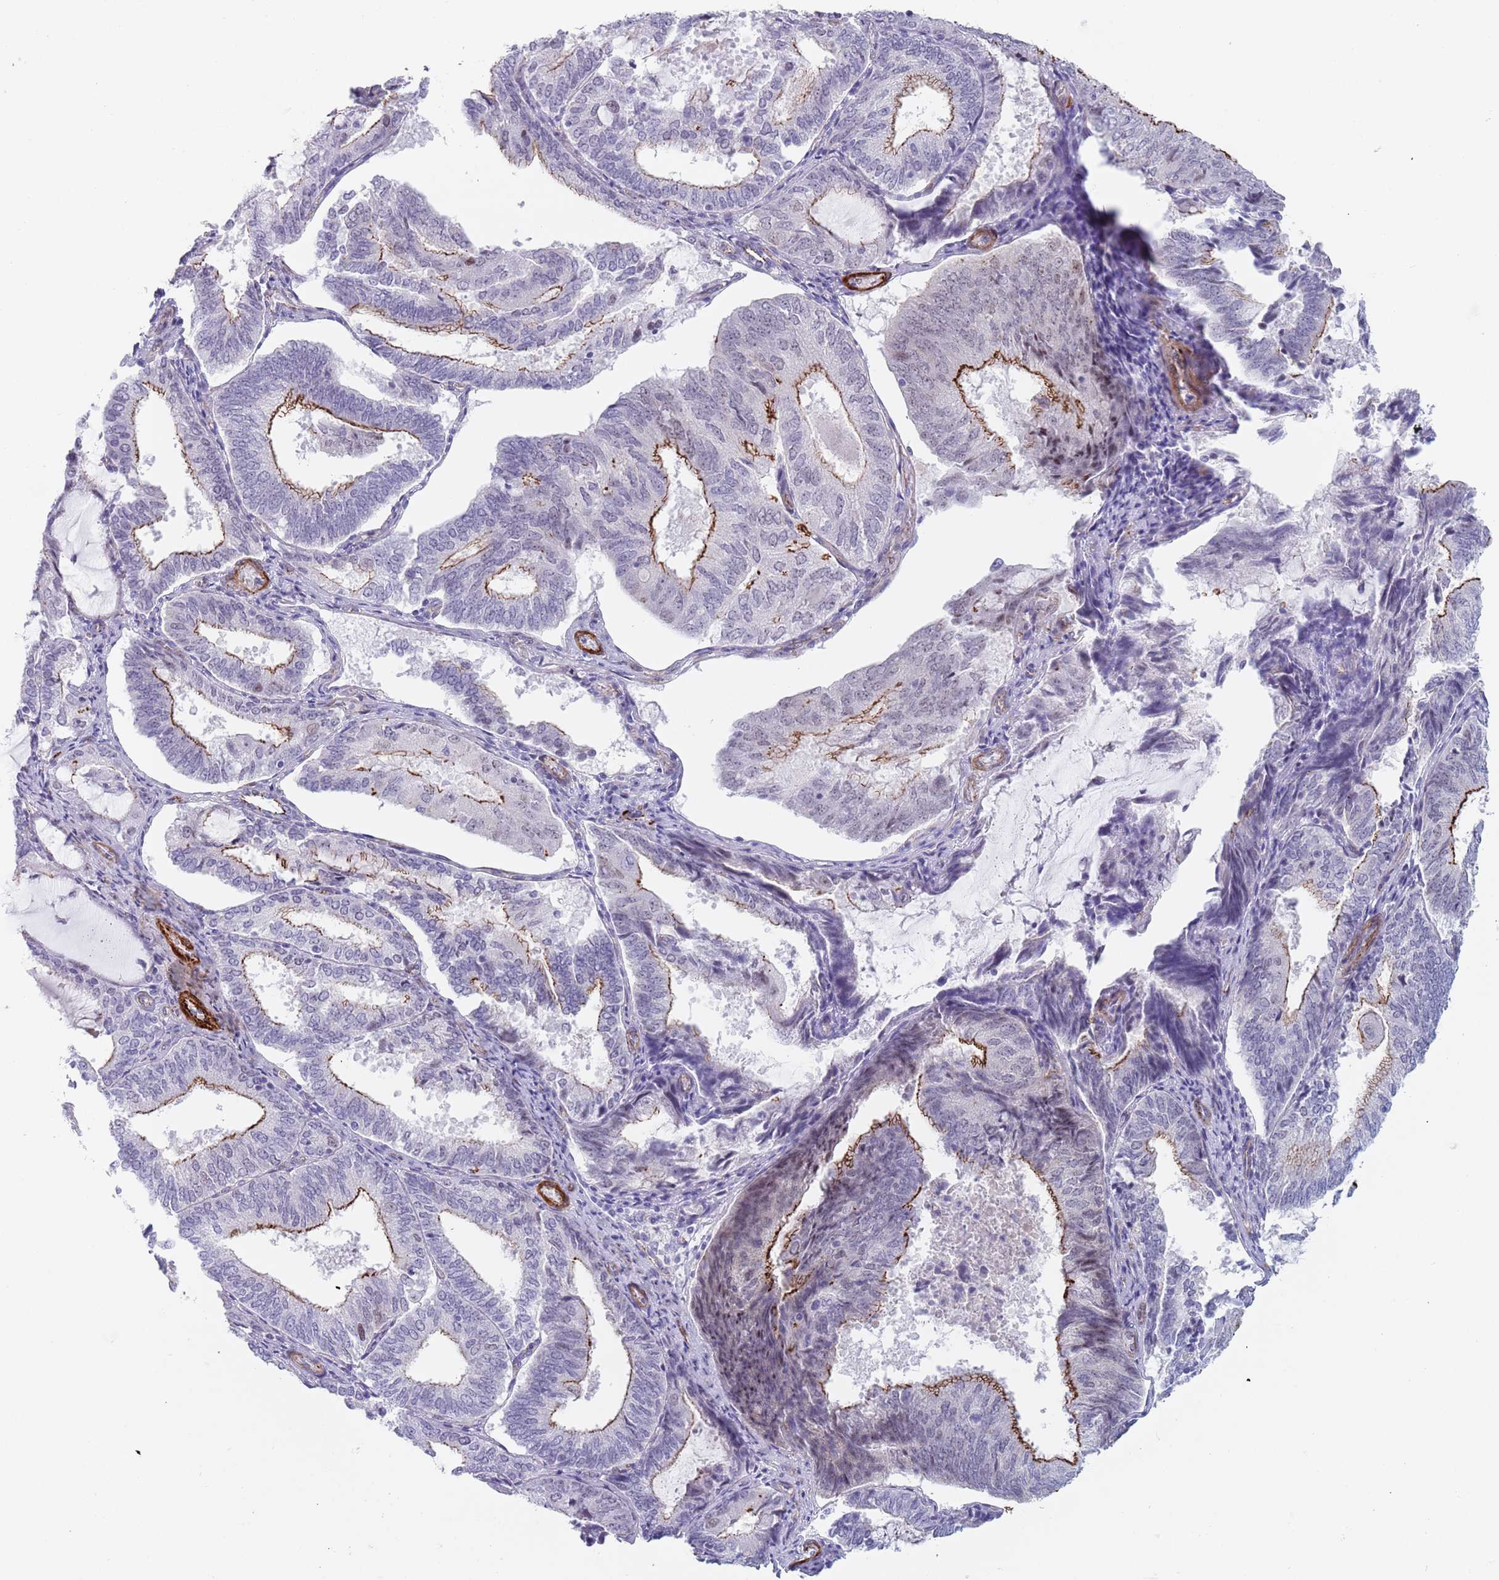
{"staining": {"intensity": "strong", "quantity": "25%-75%", "location": "cytoplasmic/membranous"}, "tissue": "endometrial cancer", "cell_type": "Tumor cells", "image_type": "cancer", "snomed": [{"axis": "morphology", "description": "Adenocarcinoma, NOS"}, {"axis": "topography", "description": "Endometrium"}], "caption": "IHC micrograph of human endometrial adenocarcinoma stained for a protein (brown), which demonstrates high levels of strong cytoplasmic/membranous staining in approximately 25%-75% of tumor cells.", "gene": "OR5A2", "patient": {"sex": "female", "age": 81}}